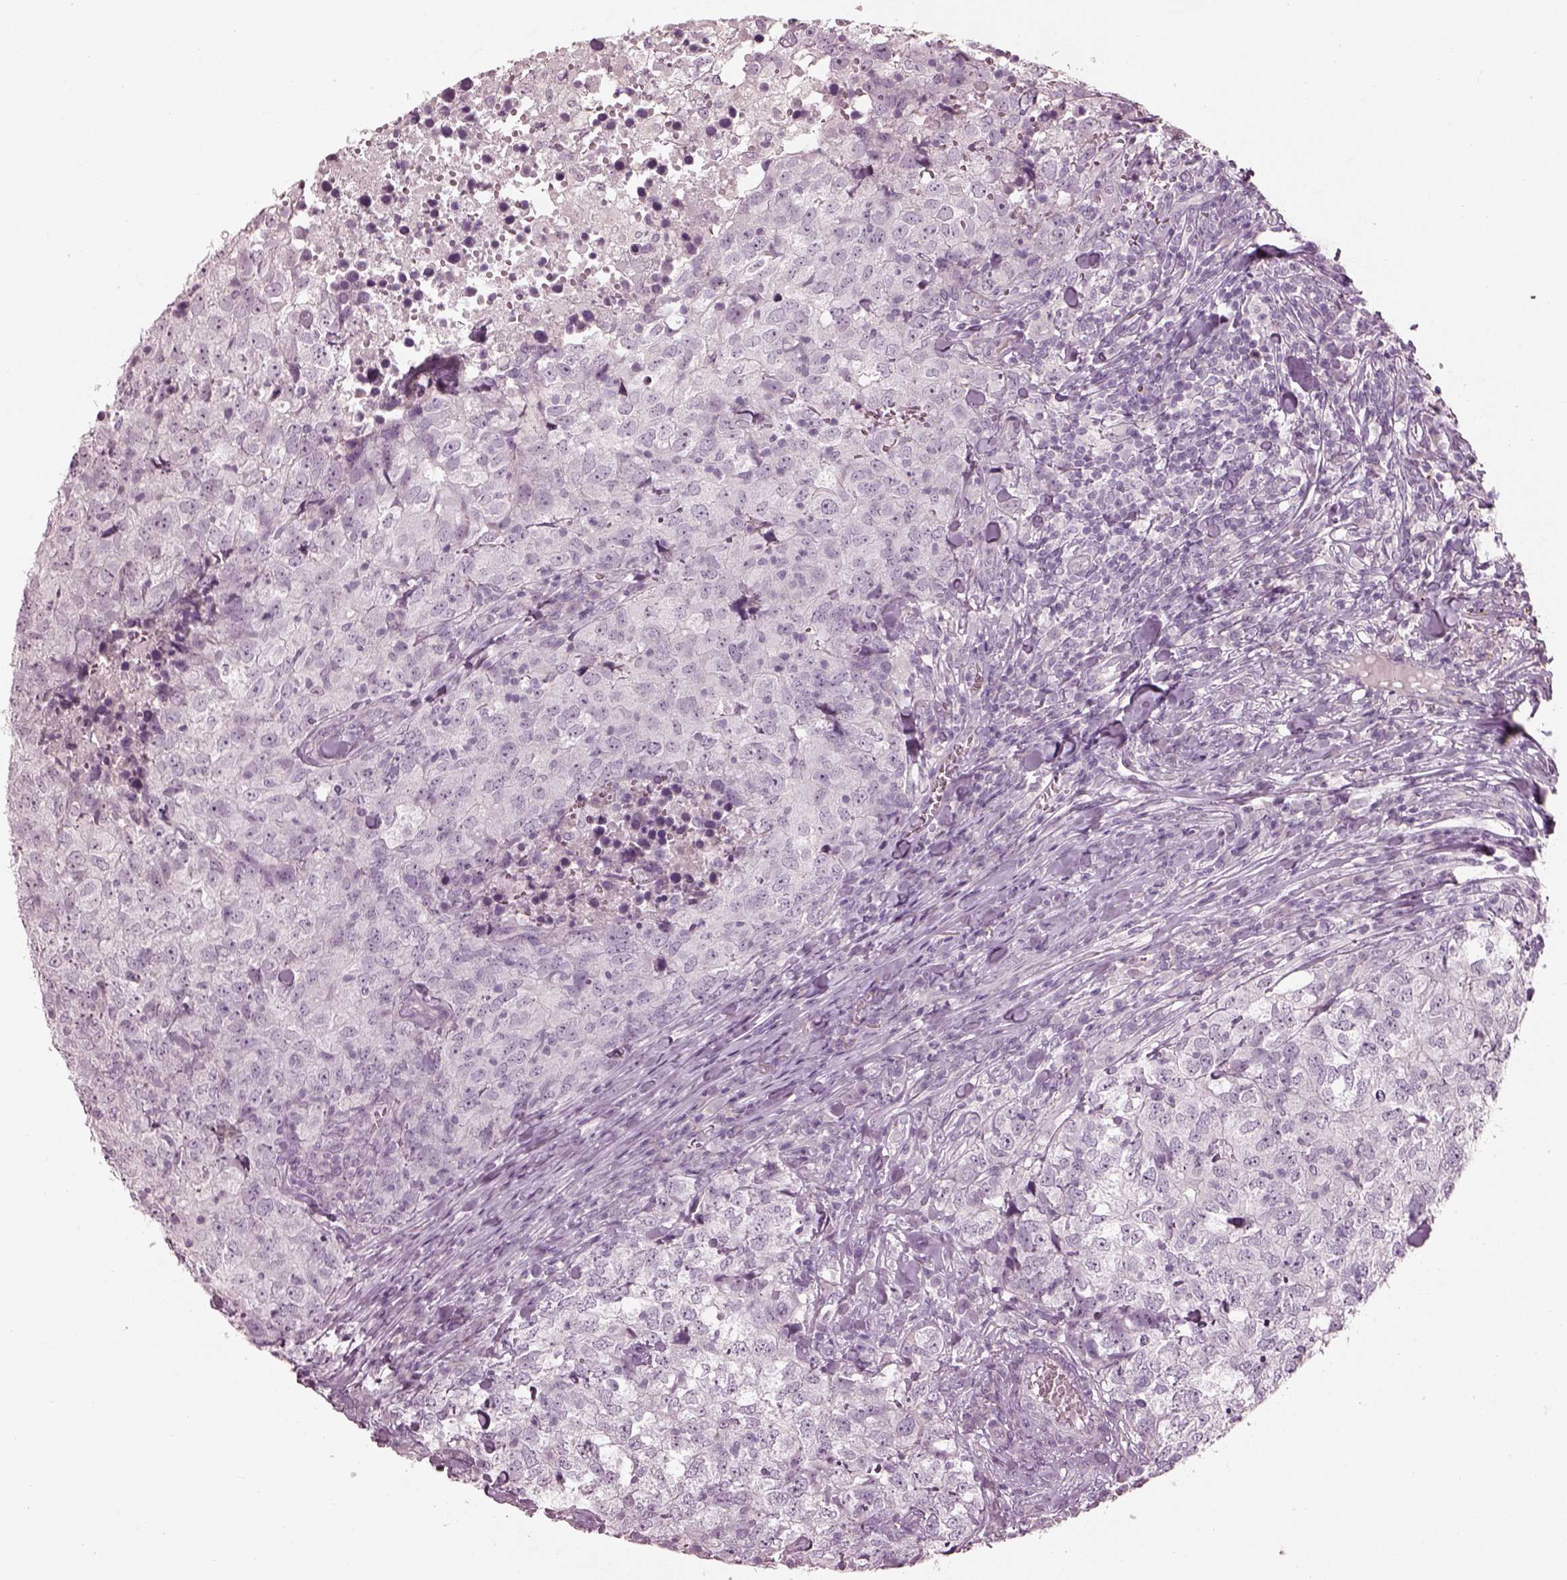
{"staining": {"intensity": "negative", "quantity": "none", "location": "none"}, "tissue": "breast cancer", "cell_type": "Tumor cells", "image_type": "cancer", "snomed": [{"axis": "morphology", "description": "Duct carcinoma"}, {"axis": "topography", "description": "Breast"}], "caption": "Histopathology image shows no significant protein staining in tumor cells of breast invasive ductal carcinoma.", "gene": "CACNG4", "patient": {"sex": "female", "age": 30}}